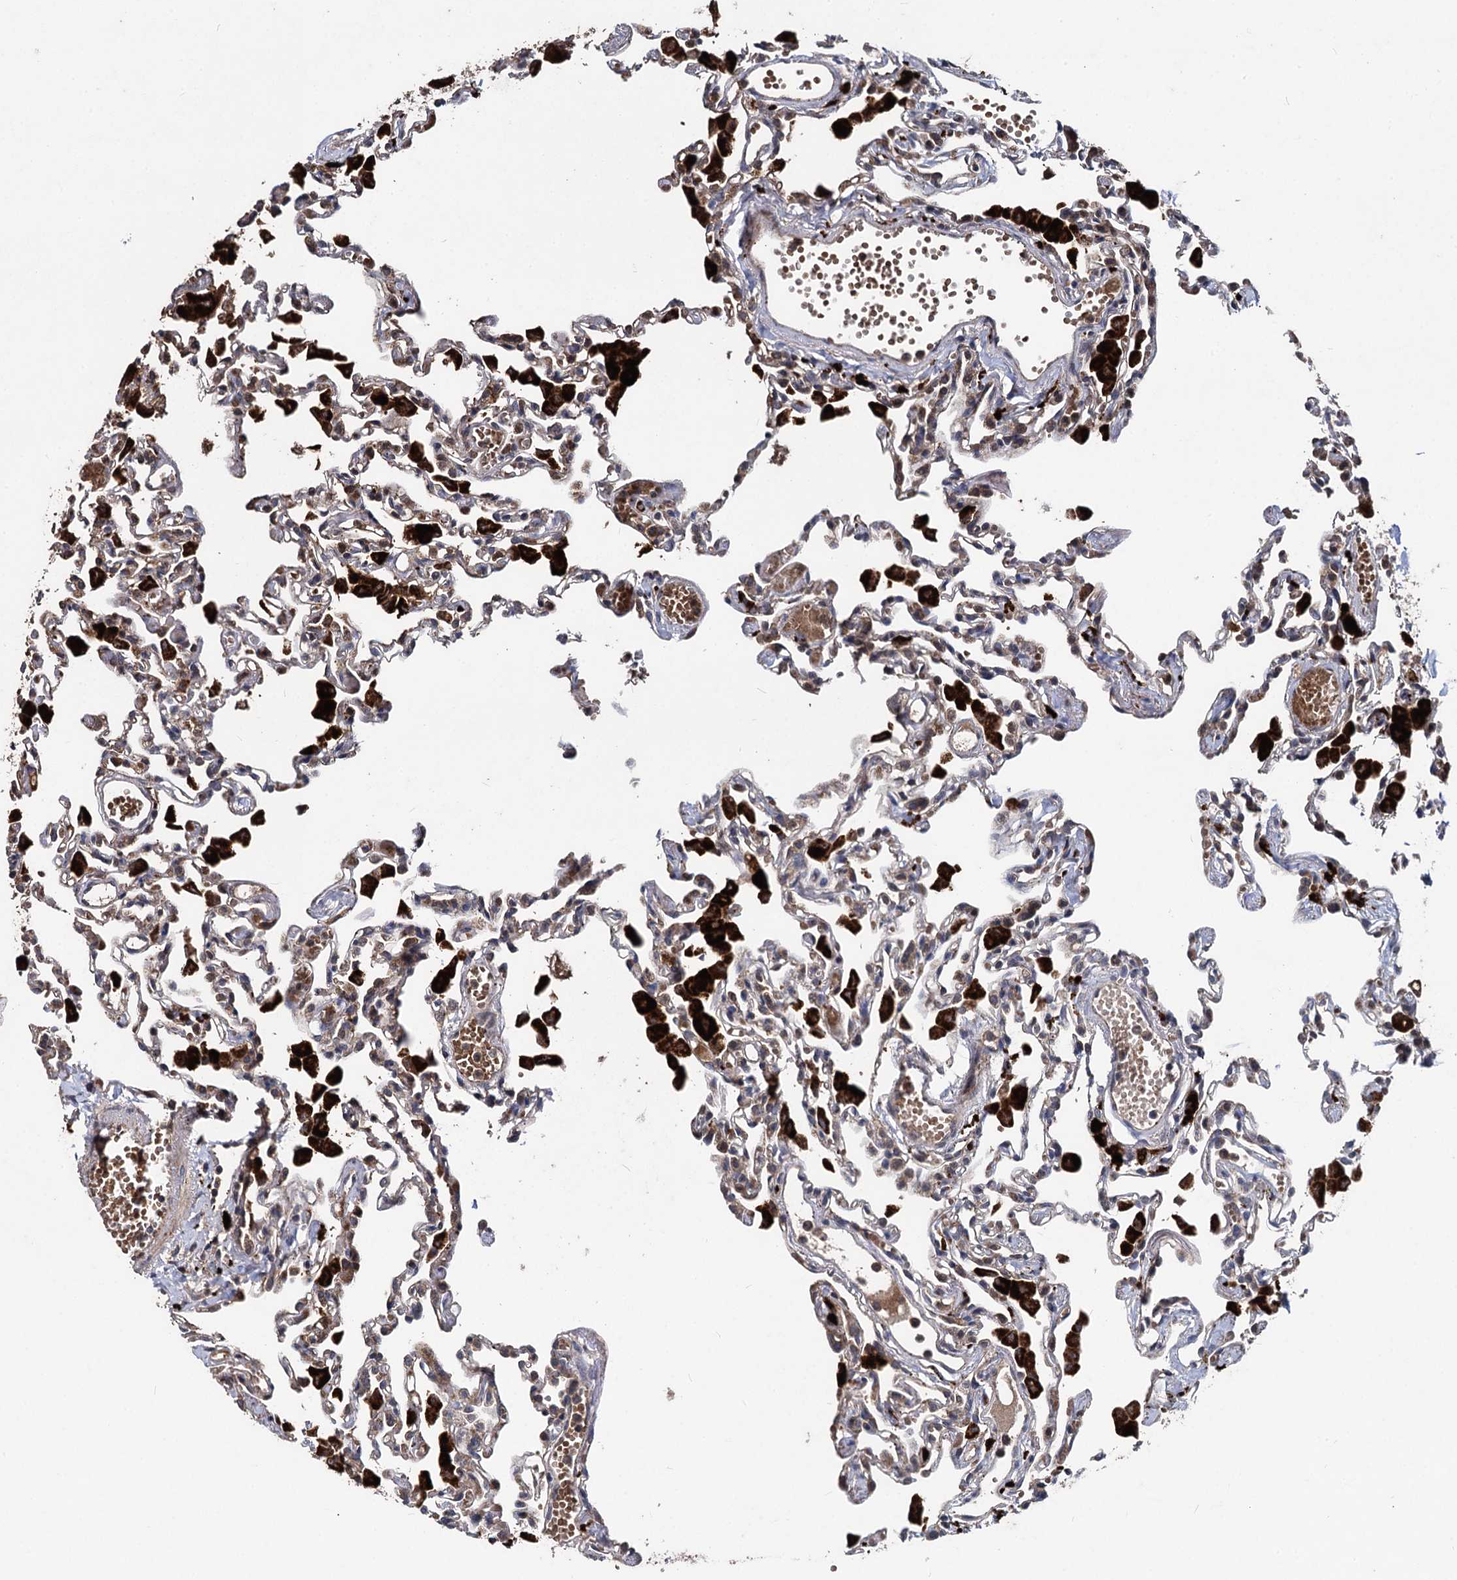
{"staining": {"intensity": "weak", "quantity": "25%-75%", "location": "cytoplasmic/membranous"}, "tissue": "lung", "cell_type": "Alveolar cells", "image_type": "normal", "snomed": [{"axis": "morphology", "description": "Normal tissue, NOS"}, {"axis": "topography", "description": "Bronchus"}, {"axis": "topography", "description": "Lung"}], "caption": "Protein expression analysis of benign lung reveals weak cytoplasmic/membranous positivity in about 25%-75% of alveolar cells.", "gene": "BCL2L2", "patient": {"sex": "female", "age": 49}}